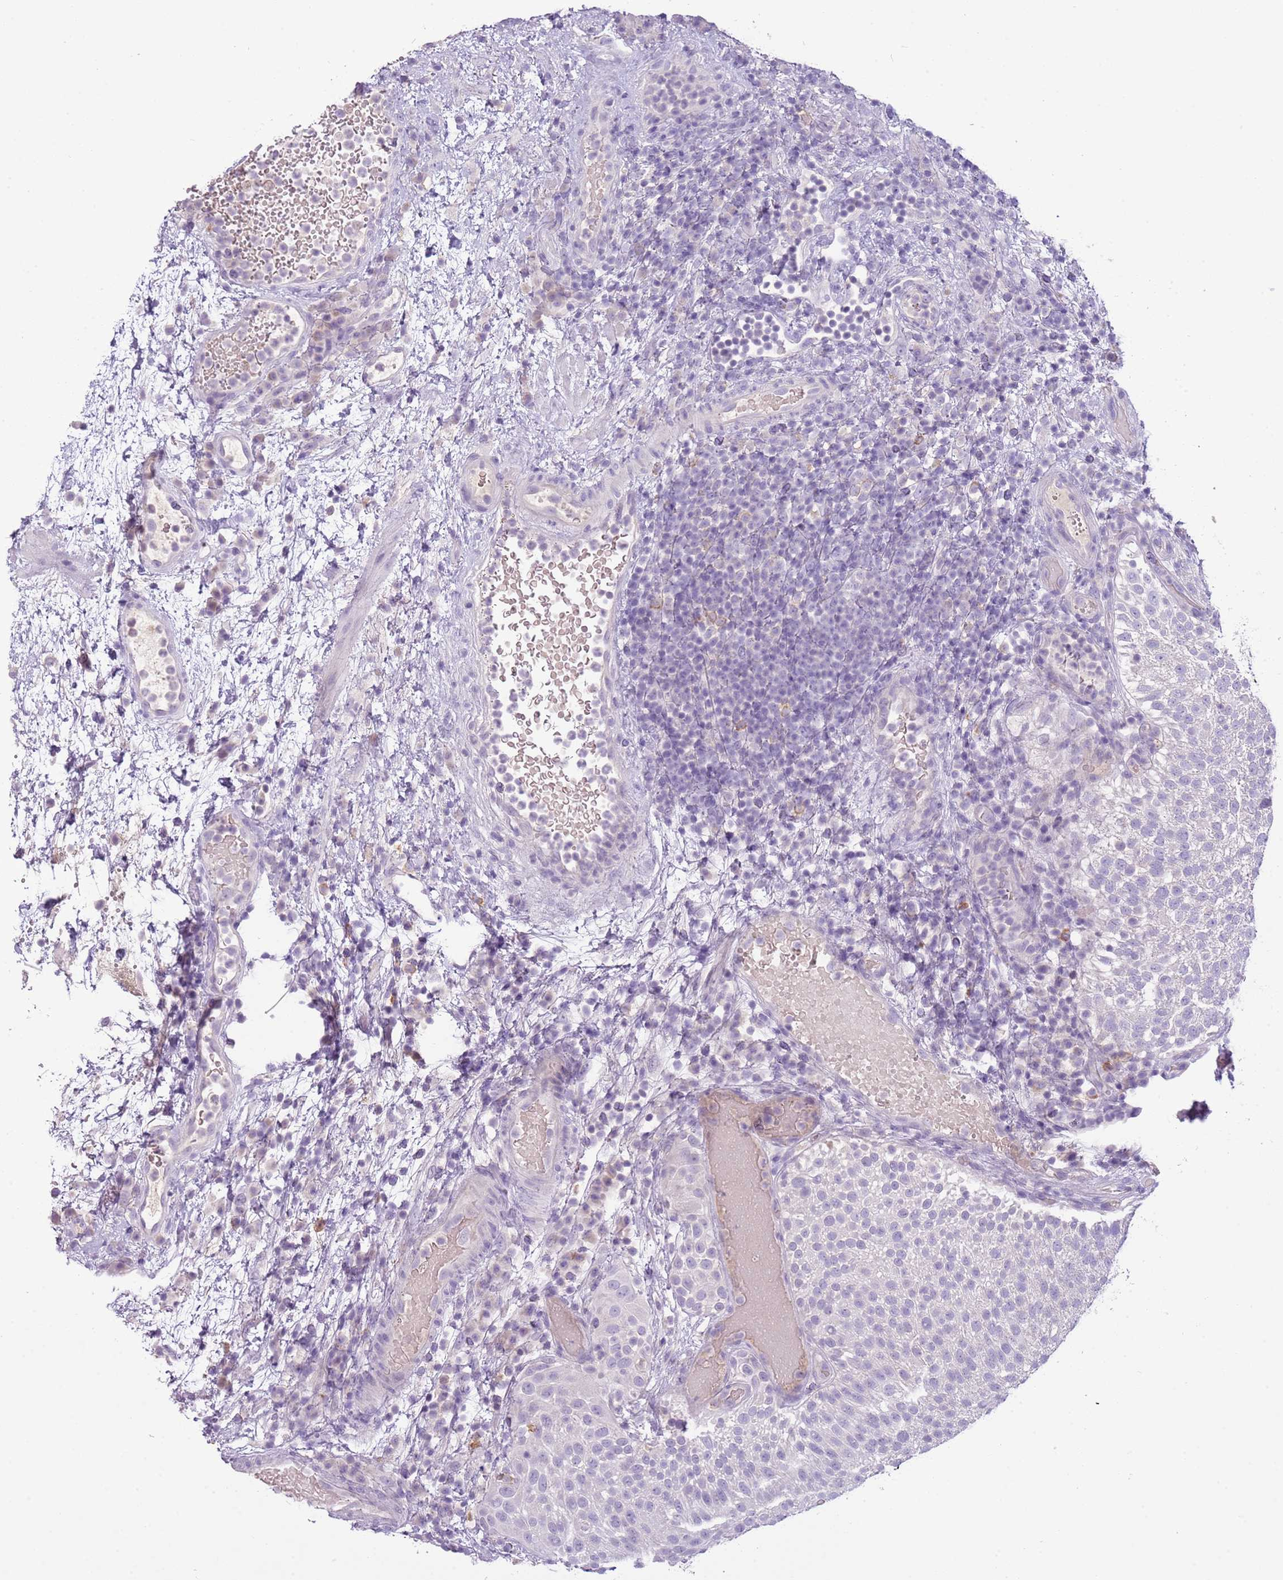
{"staining": {"intensity": "negative", "quantity": "none", "location": "none"}, "tissue": "urothelial cancer", "cell_type": "Tumor cells", "image_type": "cancer", "snomed": [{"axis": "morphology", "description": "Urothelial carcinoma, Low grade"}, {"axis": "topography", "description": "Urinary bladder"}], "caption": "A photomicrograph of urothelial cancer stained for a protein demonstrates no brown staining in tumor cells.", "gene": "SCAMP5", "patient": {"sex": "male", "age": 78}}